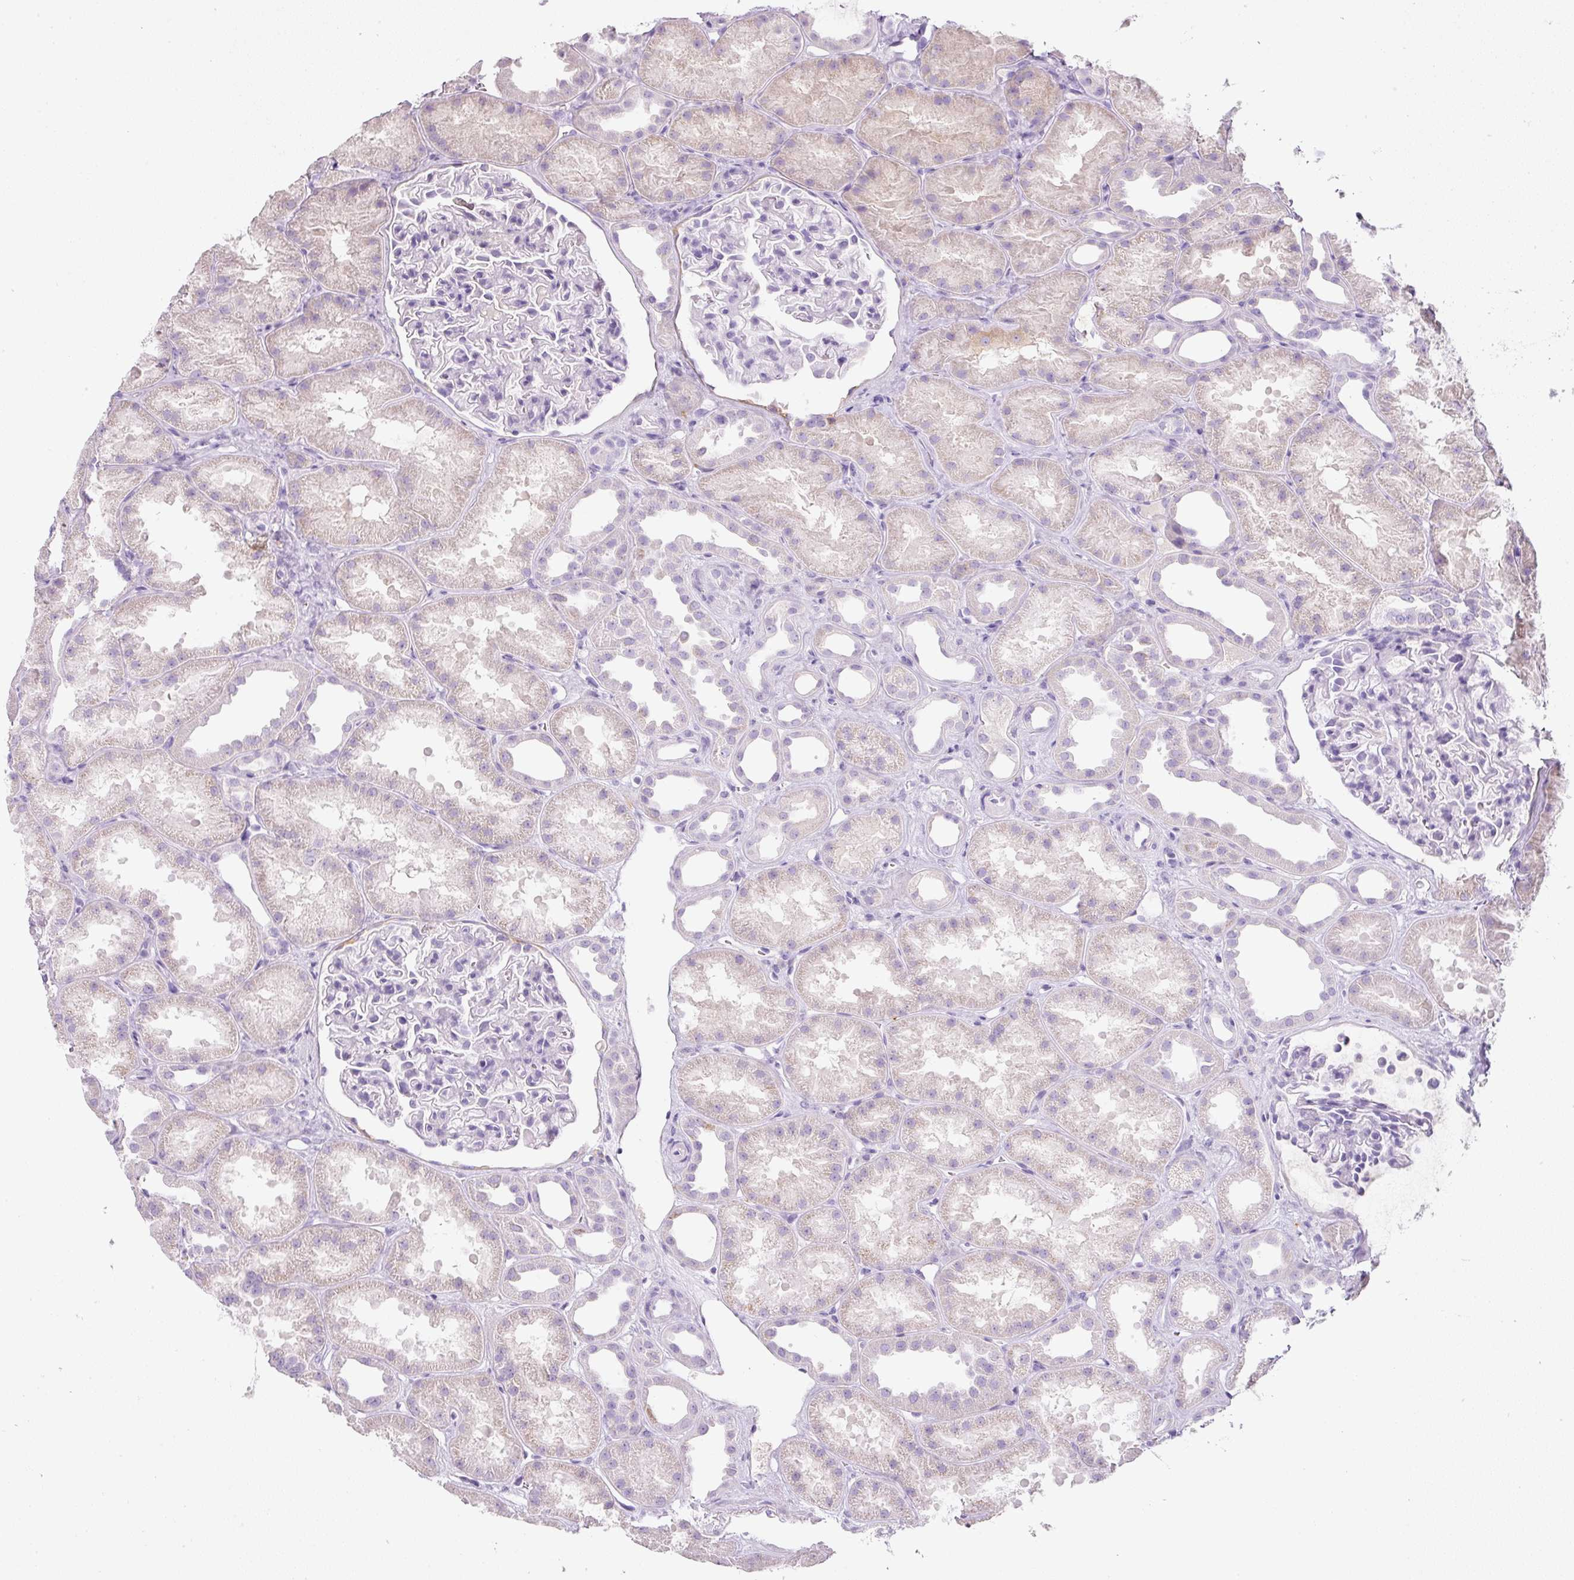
{"staining": {"intensity": "negative", "quantity": "none", "location": "none"}, "tissue": "kidney", "cell_type": "Cells in glomeruli", "image_type": "normal", "snomed": [{"axis": "morphology", "description": "Normal tissue, NOS"}, {"axis": "topography", "description": "Kidney"}], "caption": "DAB immunohistochemical staining of normal kidney displays no significant staining in cells in glomeruli. Brightfield microscopy of immunohistochemistry stained with DAB (3,3'-diaminobenzidine) (brown) and hematoxylin (blue), captured at high magnification.", "gene": "DNM1", "patient": {"sex": "male", "age": 61}}